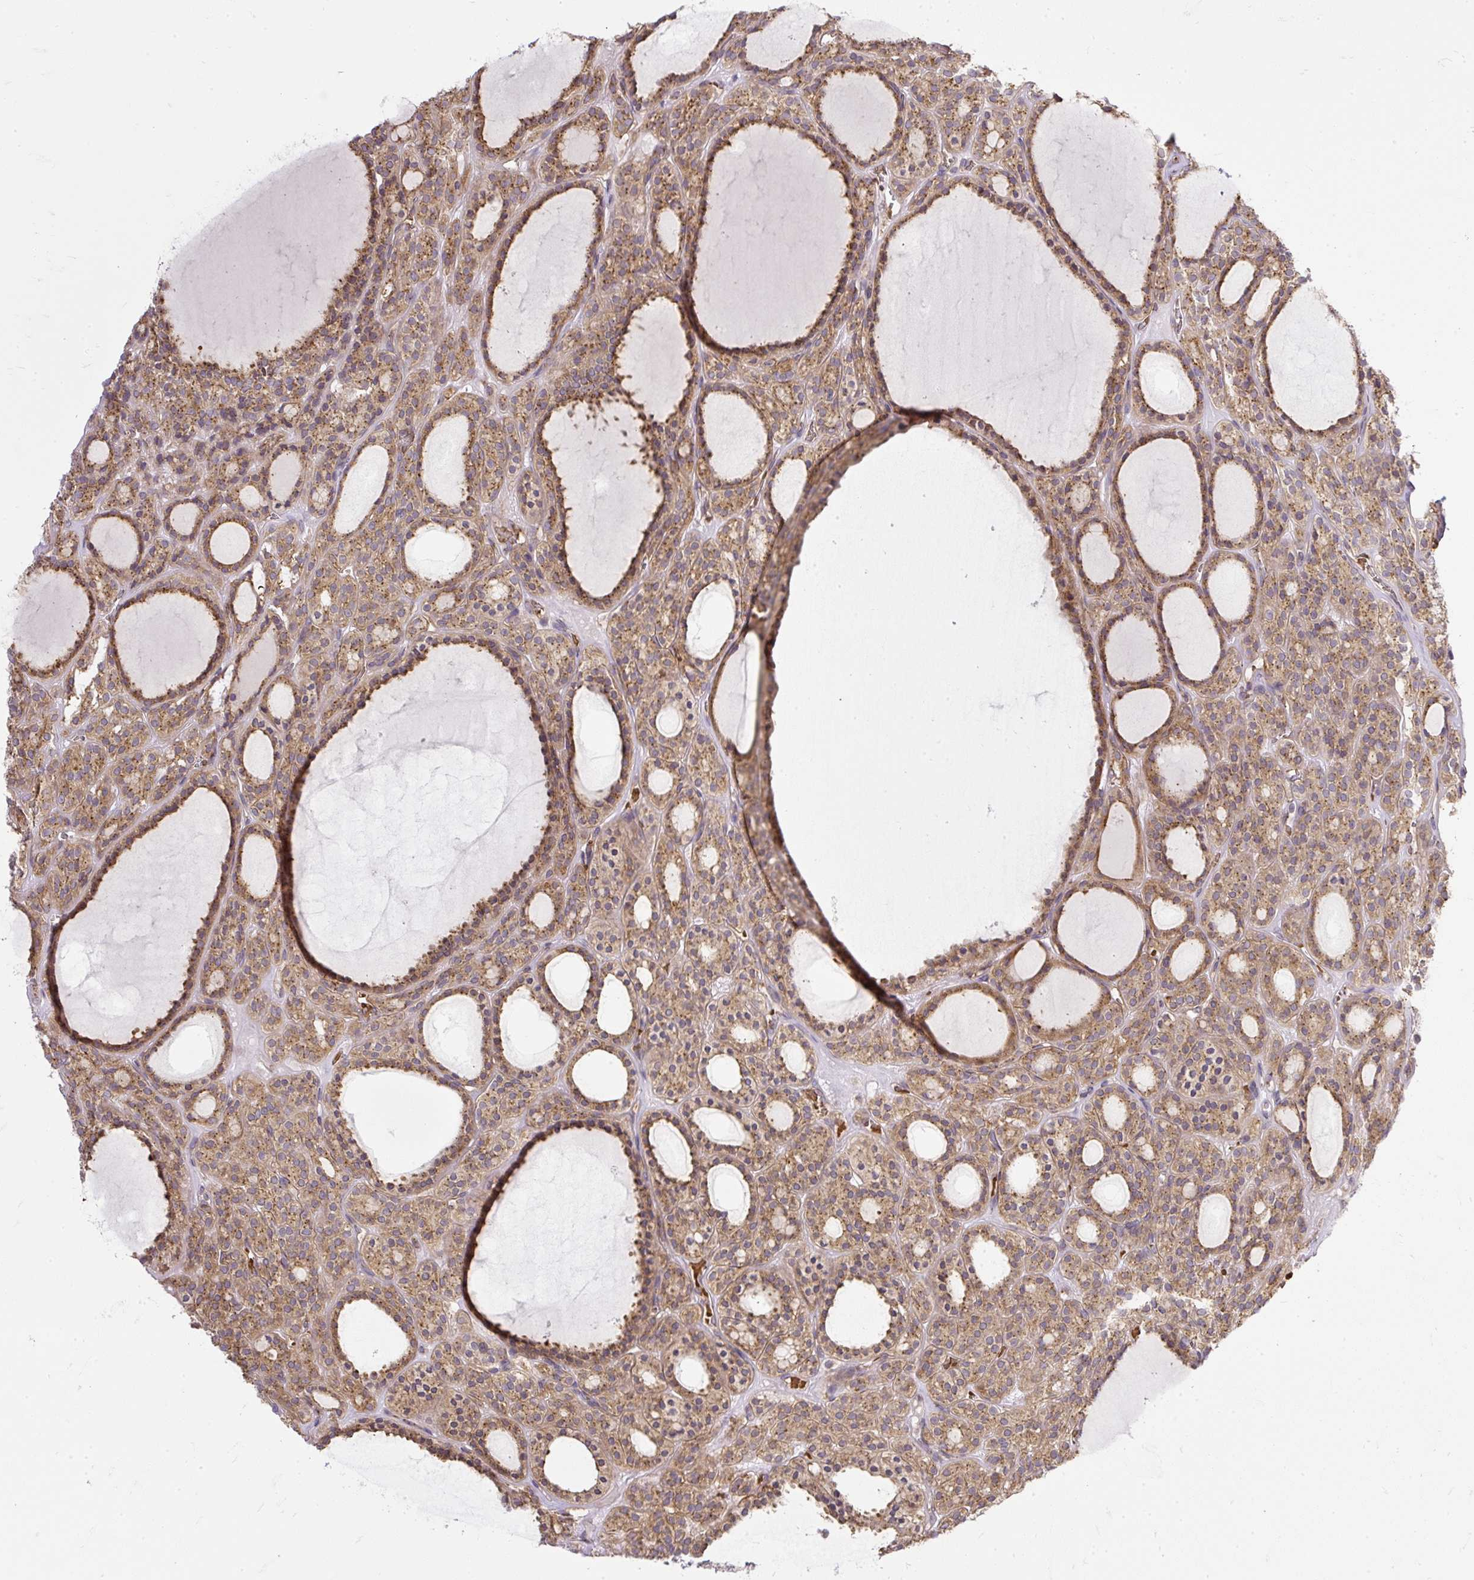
{"staining": {"intensity": "moderate", "quantity": ">75%", "location": "cytoplasmic/membranous"}, "tissue": "thyroid cancer", "cell_type": "Tumor cells", "image_type": "cancer", "snomed": [{"axis": "morphology", "description": "Follicular adenoma carcinoma, NOS"}, {"axis": "topography", "description": "Thyroid gland"}], "caption": "The image displays immunohistochemical staining of thyroid cancer (follicular adenoma carcinoma). There is moderate cytoplasmic/membranous expression is present in approximately >75% of tumor cells. Using DAB (brown) and hematoxylin (blue) stains, captured at high magnification using brightfield microscopy.", "gene": "SMC4", "patient": {"sex": "female", "age": 63}}